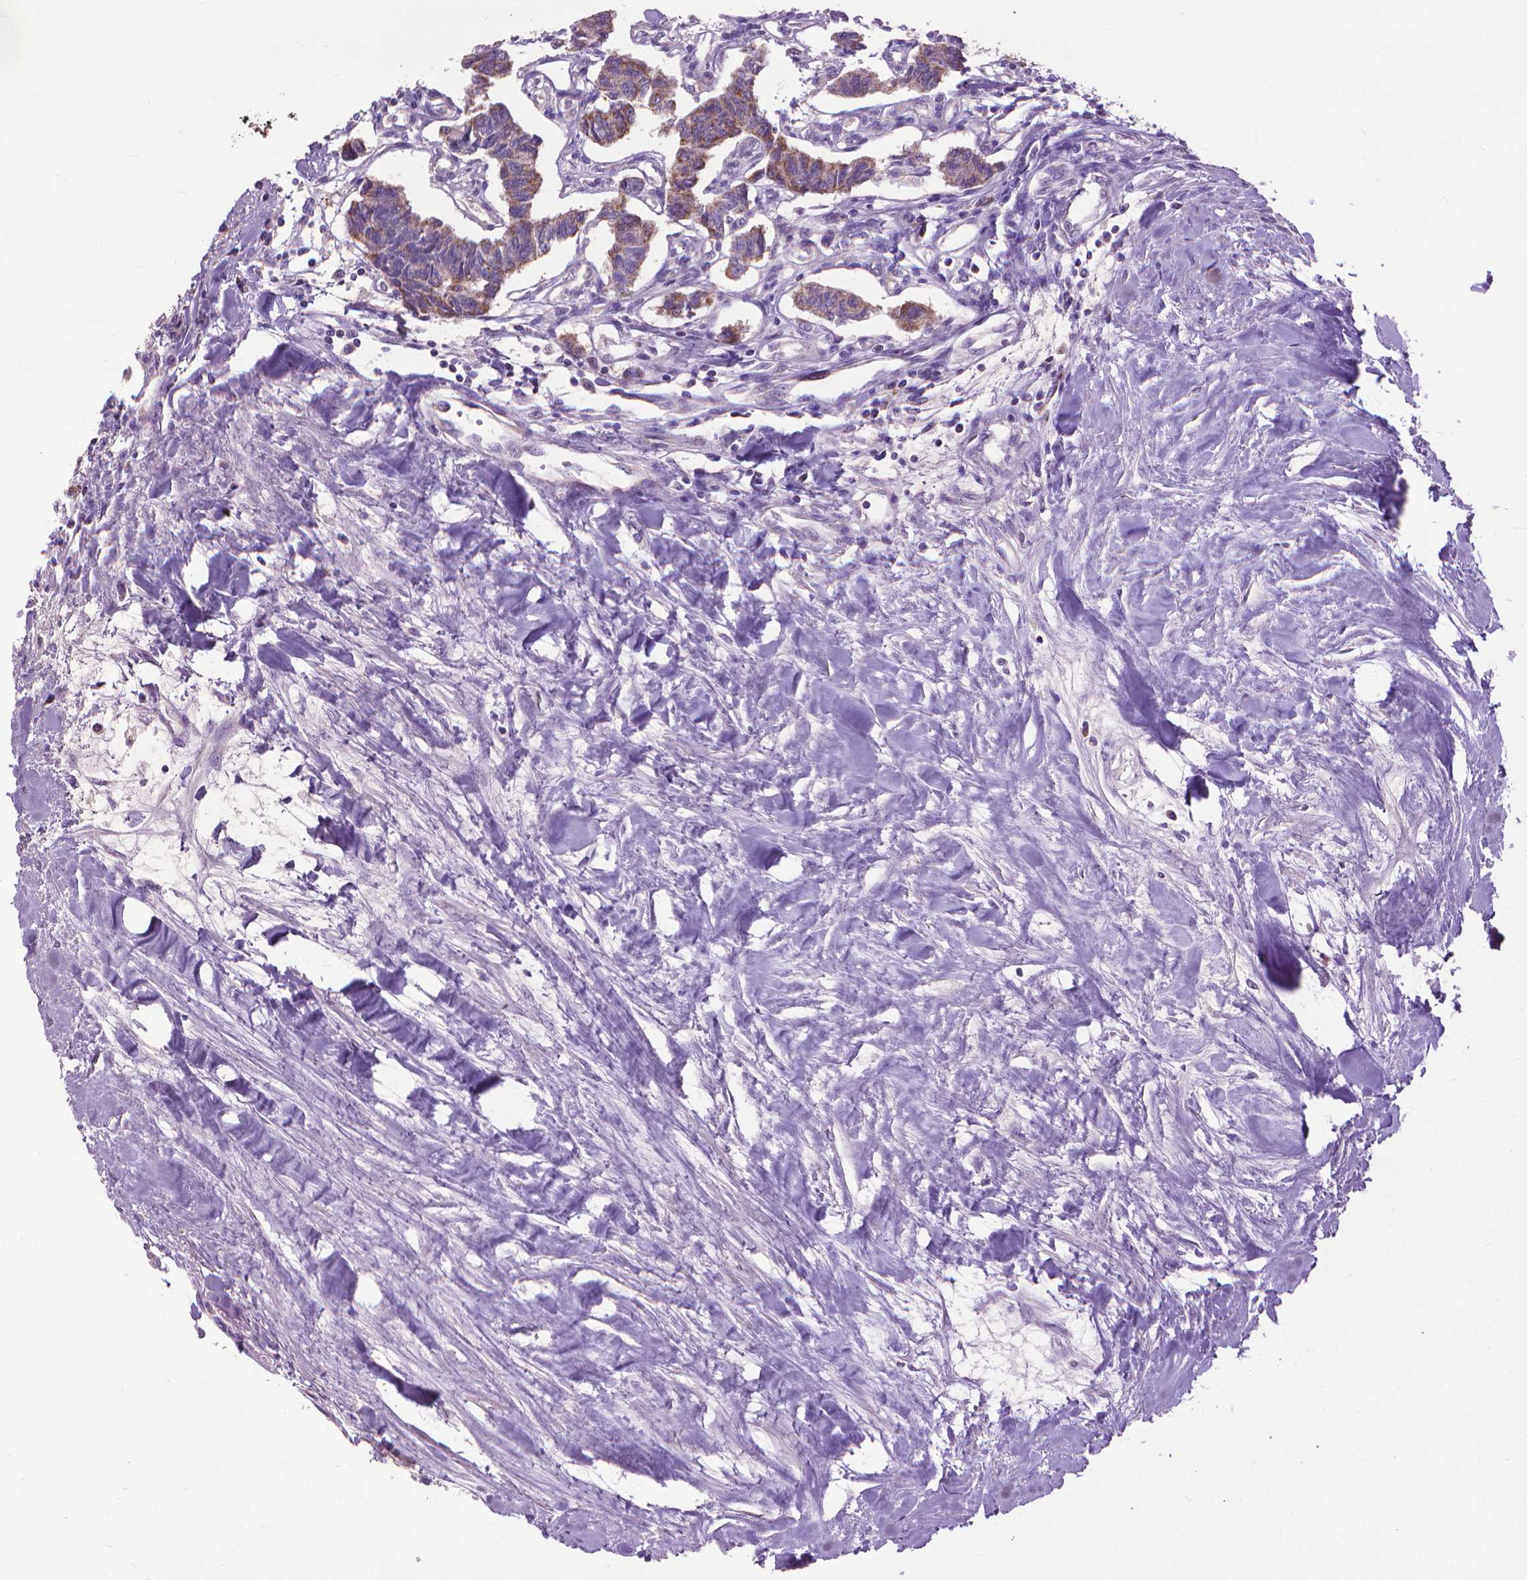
{"staining": {"intensity": "moderate", "quantity": "25%-75%", "location": "cytoplasmic/membranous"}, "tissue": "carcinoid", "cell_type": "Tumor cells", "image_type": "cancer", "snomed": [{"axis": "morphology", "description": "Carcinoid, malignant, NOS"}, {"axis": "topography", "description": "Kidney"}], "caption": "This photomicrograph shows immunohistochemistry (IHC) staining of carcinoid (malignant), with medium moderate cytoplasmic/membranous positivity in about 25%-75% of tumor cells.", "gene": "VDAC1", "patient": {"sex": "female", "age": 41}}